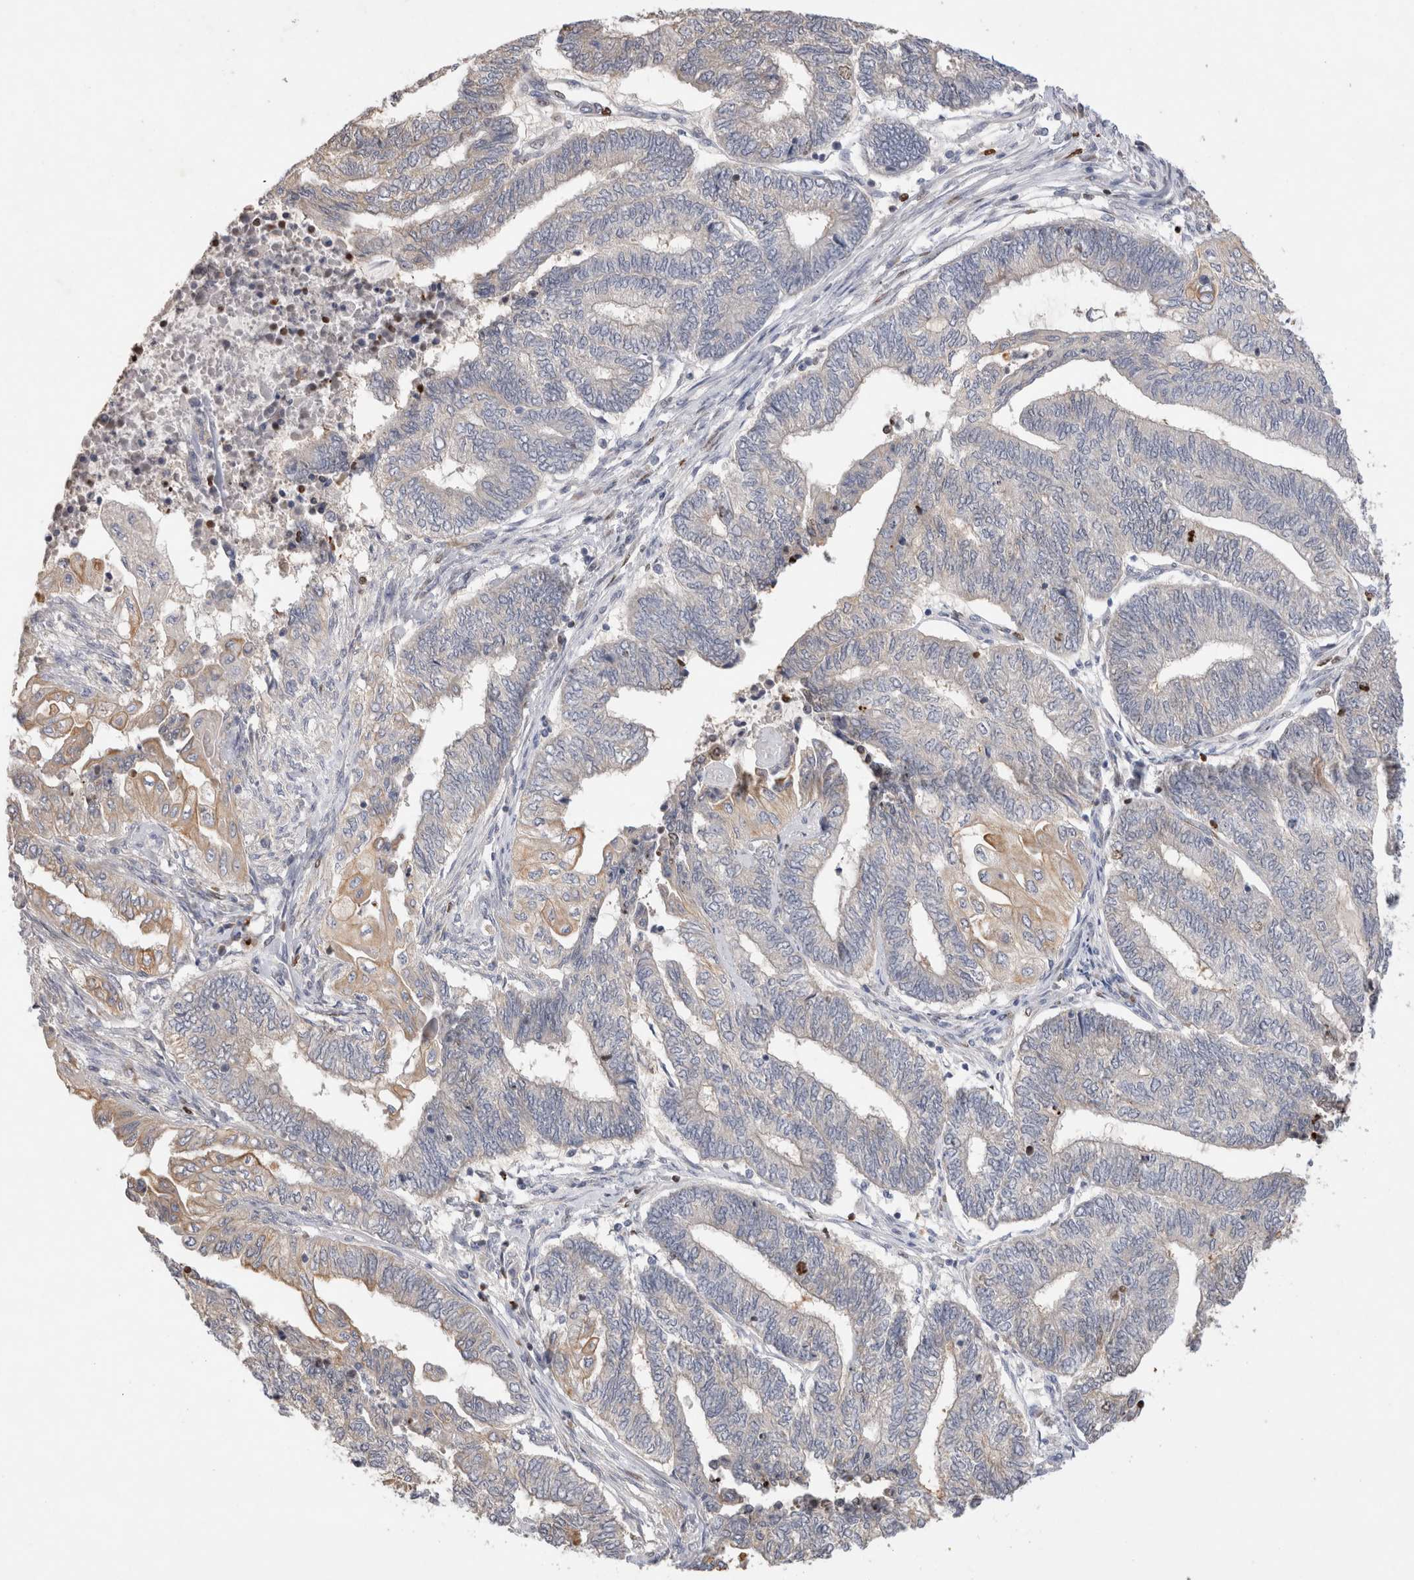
{"staining": {"intensity": "weak", "quantity": "25%-75%", "location": "cytoplasmic/membranous"}, "tissue": "endometrial cancer", "cell_type": "Tumor cells", "image_type": "cancer", "snomed": [{"axis": "morphology", "description": "Adenocarcinoma, NOS"}, {"axis": "topography", "description": "Uterus"}, {"axis": "topography", "description": "Endometrium"}], "caption": "IHC photomicrograph of neoplastic tissue: adenocarcinoma (endometrial) stained using immunohistochemistry shows low levels of weak protein expression localized specifically in the cytoplasmic/membranous of tumor cells, appearing as a cytoplasmic/membranous brown color.", "gene": "GAS1", "patient": {"sex": "female", "age": 70}}